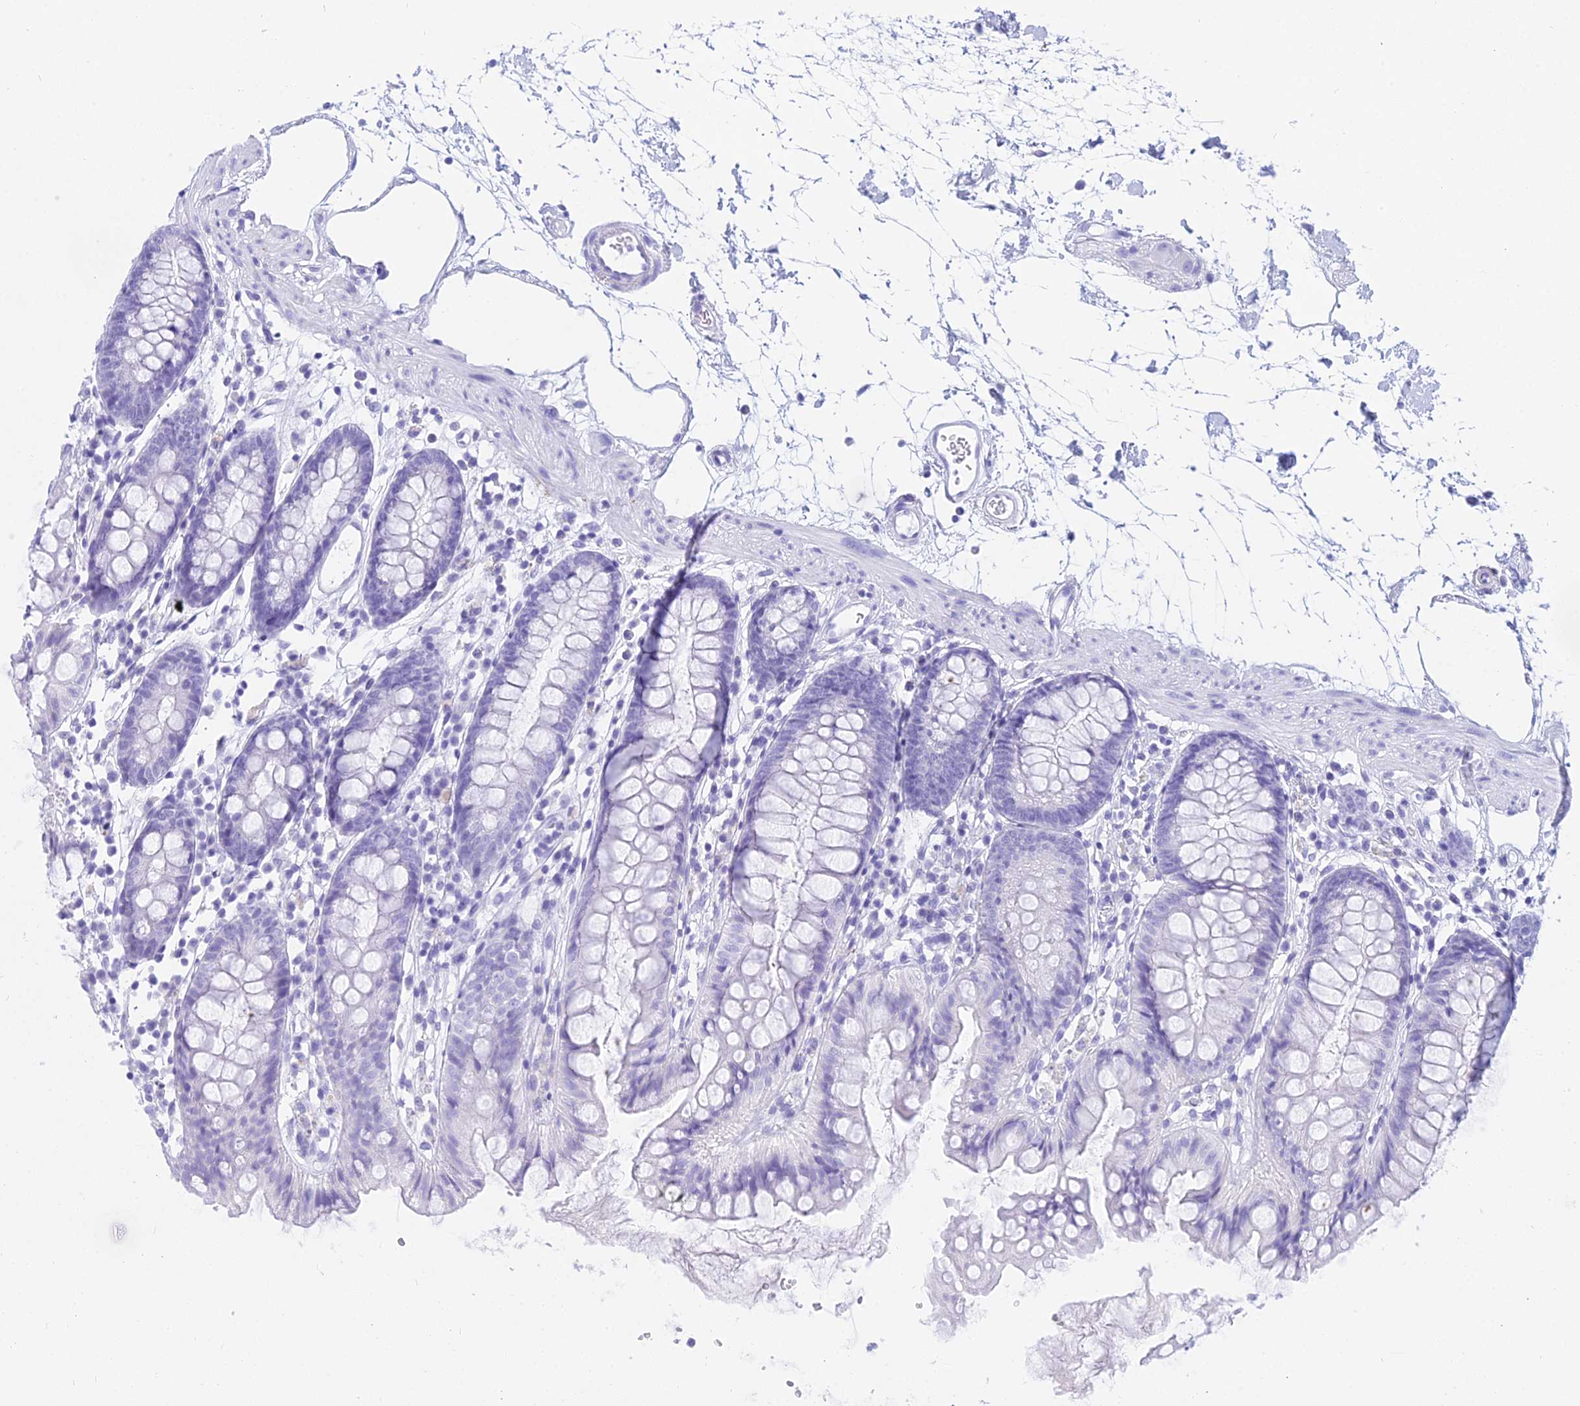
{"staining": {"intensity": "negative", "quantity": "none", "location": "none"}, "tissue": "colon", "cell_type": "Endothelial cells", "image_type": "normal", "snomed": [{"axis": "morphology", "description": "Normal tissue, NOS"}, {"axis": "topography", "description": "Colon"}], "caption": "Immunohistochemistry (IHC) micrograph of benign colon: colon stained with DAB (3,3'-diaminobenzidine) displays no significant protein staining in endothelial cells. Brightfield microscopy of immunohistochemistry stained with DAB (brown) and hematoxylin (blue), captured at high magnification.", "gene": "PATE4", "patient": {"sex": "female", "age": 84}}